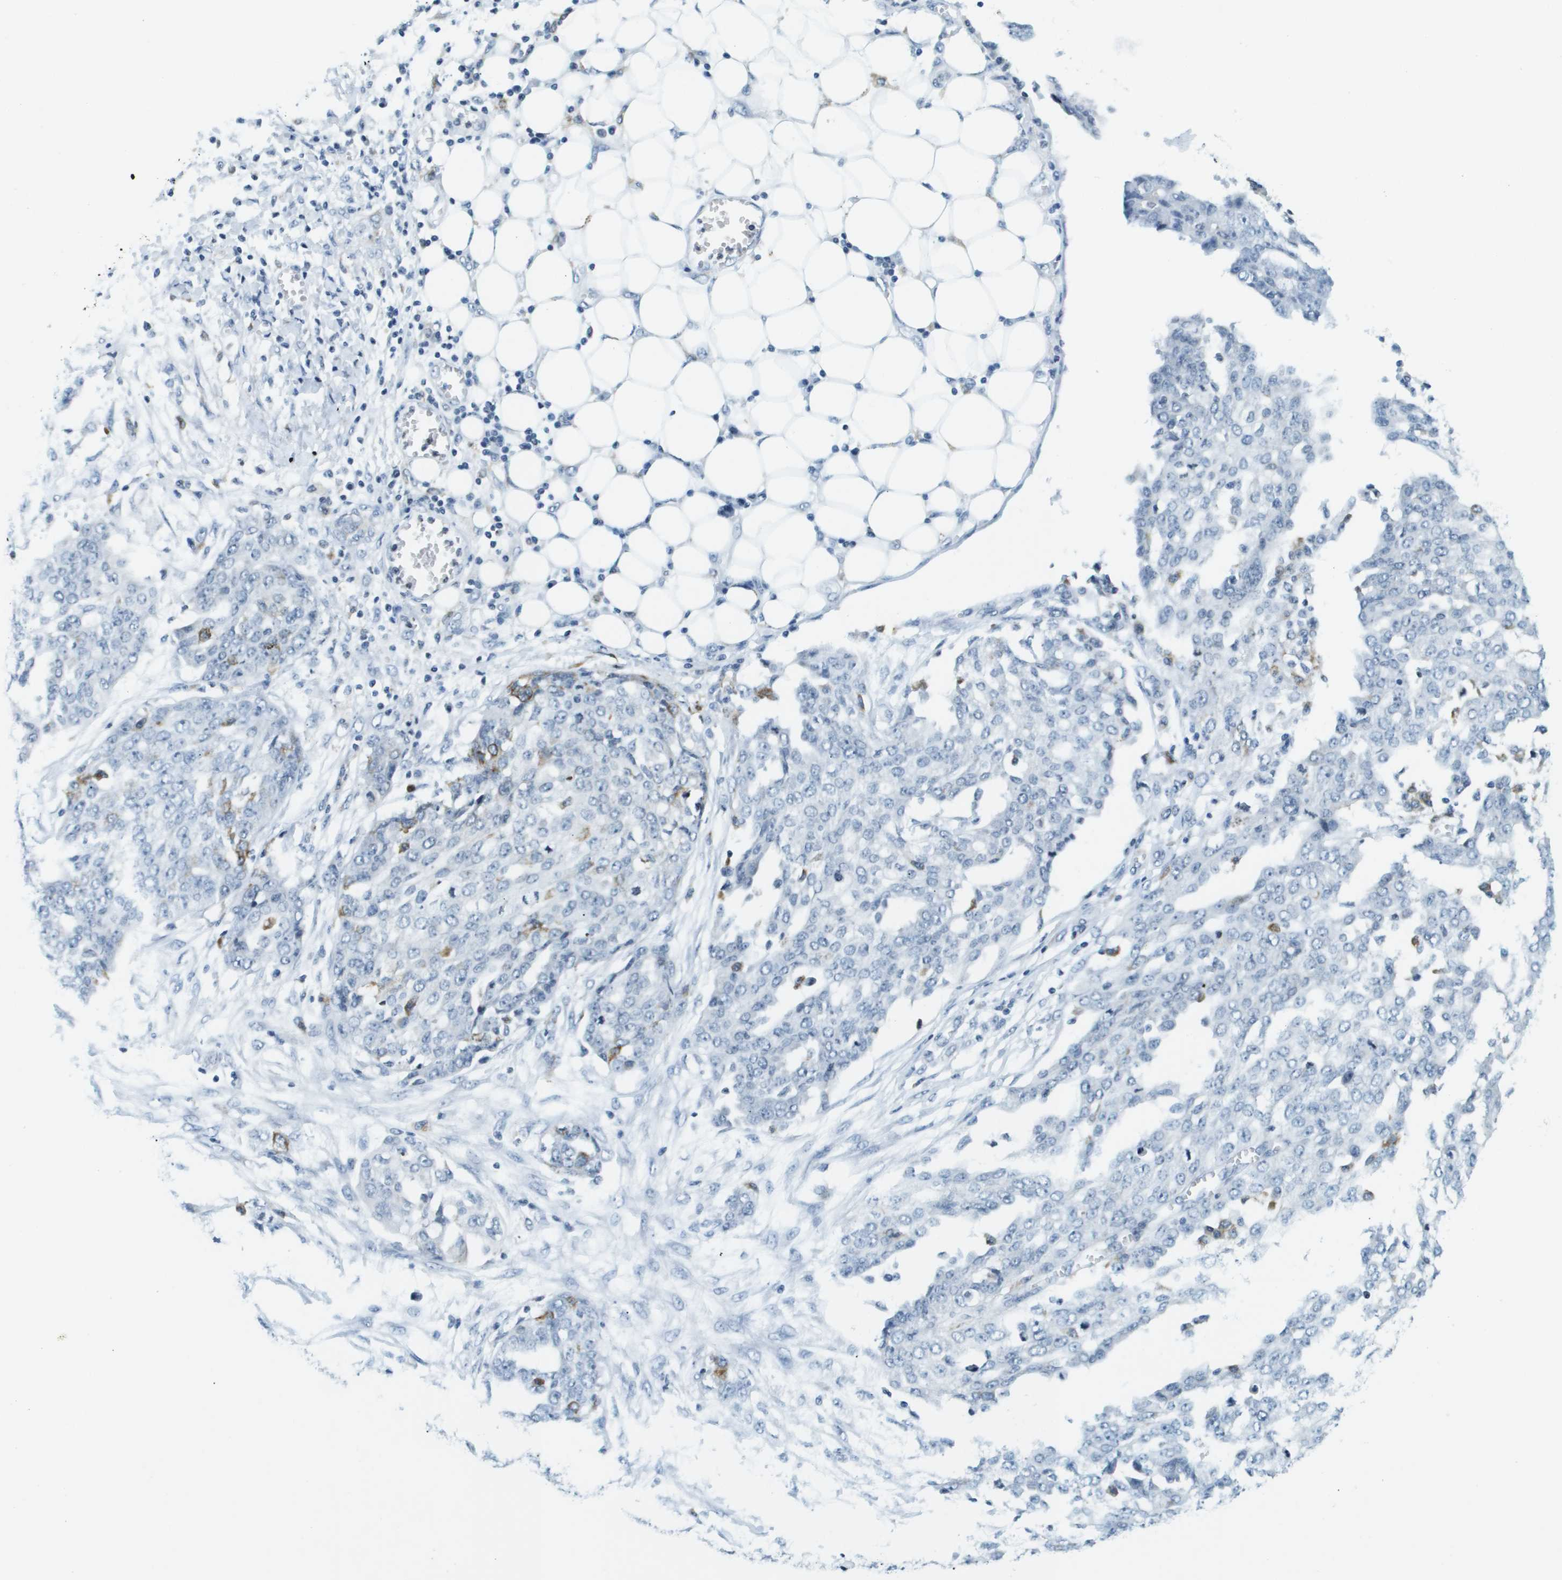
{"staining": {"intensity": "negative", "quantity": "none", "location": "none"}, "tissue": "ovarian cancer", "cell_type": "Tumor cells", "image_type": "cancer", "snomed": [{"axis": "morphology", "description": "Cystadenocarcinoma, serous, NOS"}, {"axis": "topography", "description": "Soft tissue"}, {"axis": "topography", "description": "Ovary"}], "caption": "Histopathology image shows no significant protein expression in tumor cells of ovarian serous cystadenocarcinoma.", "gene": "UVRAG", "patient": {"sex": "female", "age": 57}}